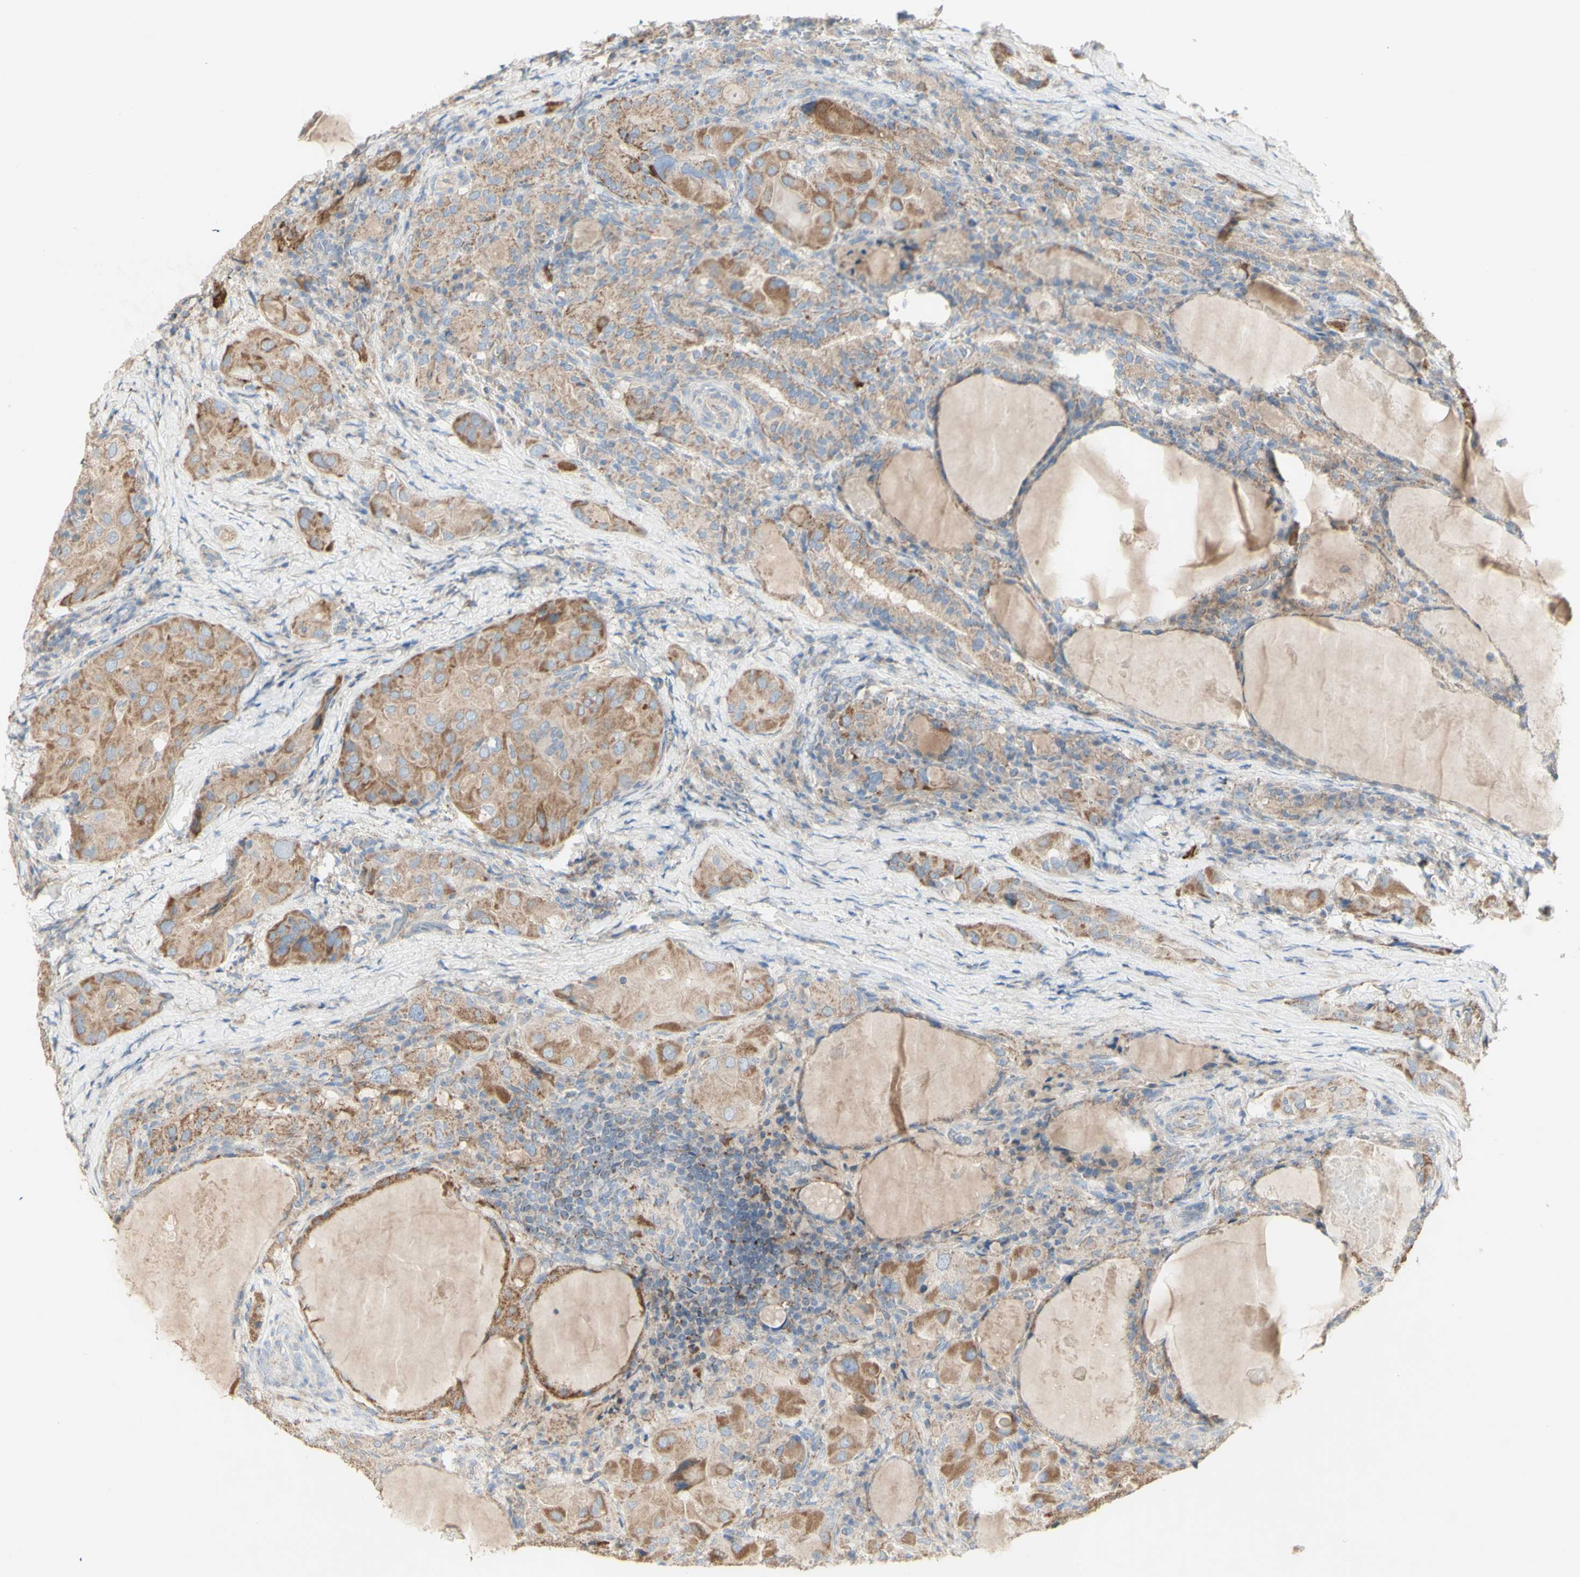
{"staining": {"intensity": "moderate", "quantity": "25%-75%", "location": "cytoplasmic/membranous"}, "tissue": "thyroid cancer", "cell_type": "Tumor cells", "image_type": "cancer", "snomed": [{"axis": "morphology", "description": "Papillary adenocarcinoma, NOS"}, {"axis": "topography", "description": "Thyroid gland"}], "caption": "An immunohistochemistry histopathology image of neoplastic tissue is shown. Protein staining in brown highlights moderate cytoplasmic/membranous positivity in thyroid papillary adenocarcinoma within tumor cells. The staining was performed using DAB (3,3'-diaminobenzidine) to visualize the protein expression in brown, while the nuclei were stained in blue with hematoxylin (Magnification: 20x).", "gene": "CNTNAP1", "patient": {"sex": "female", "age": 42}}